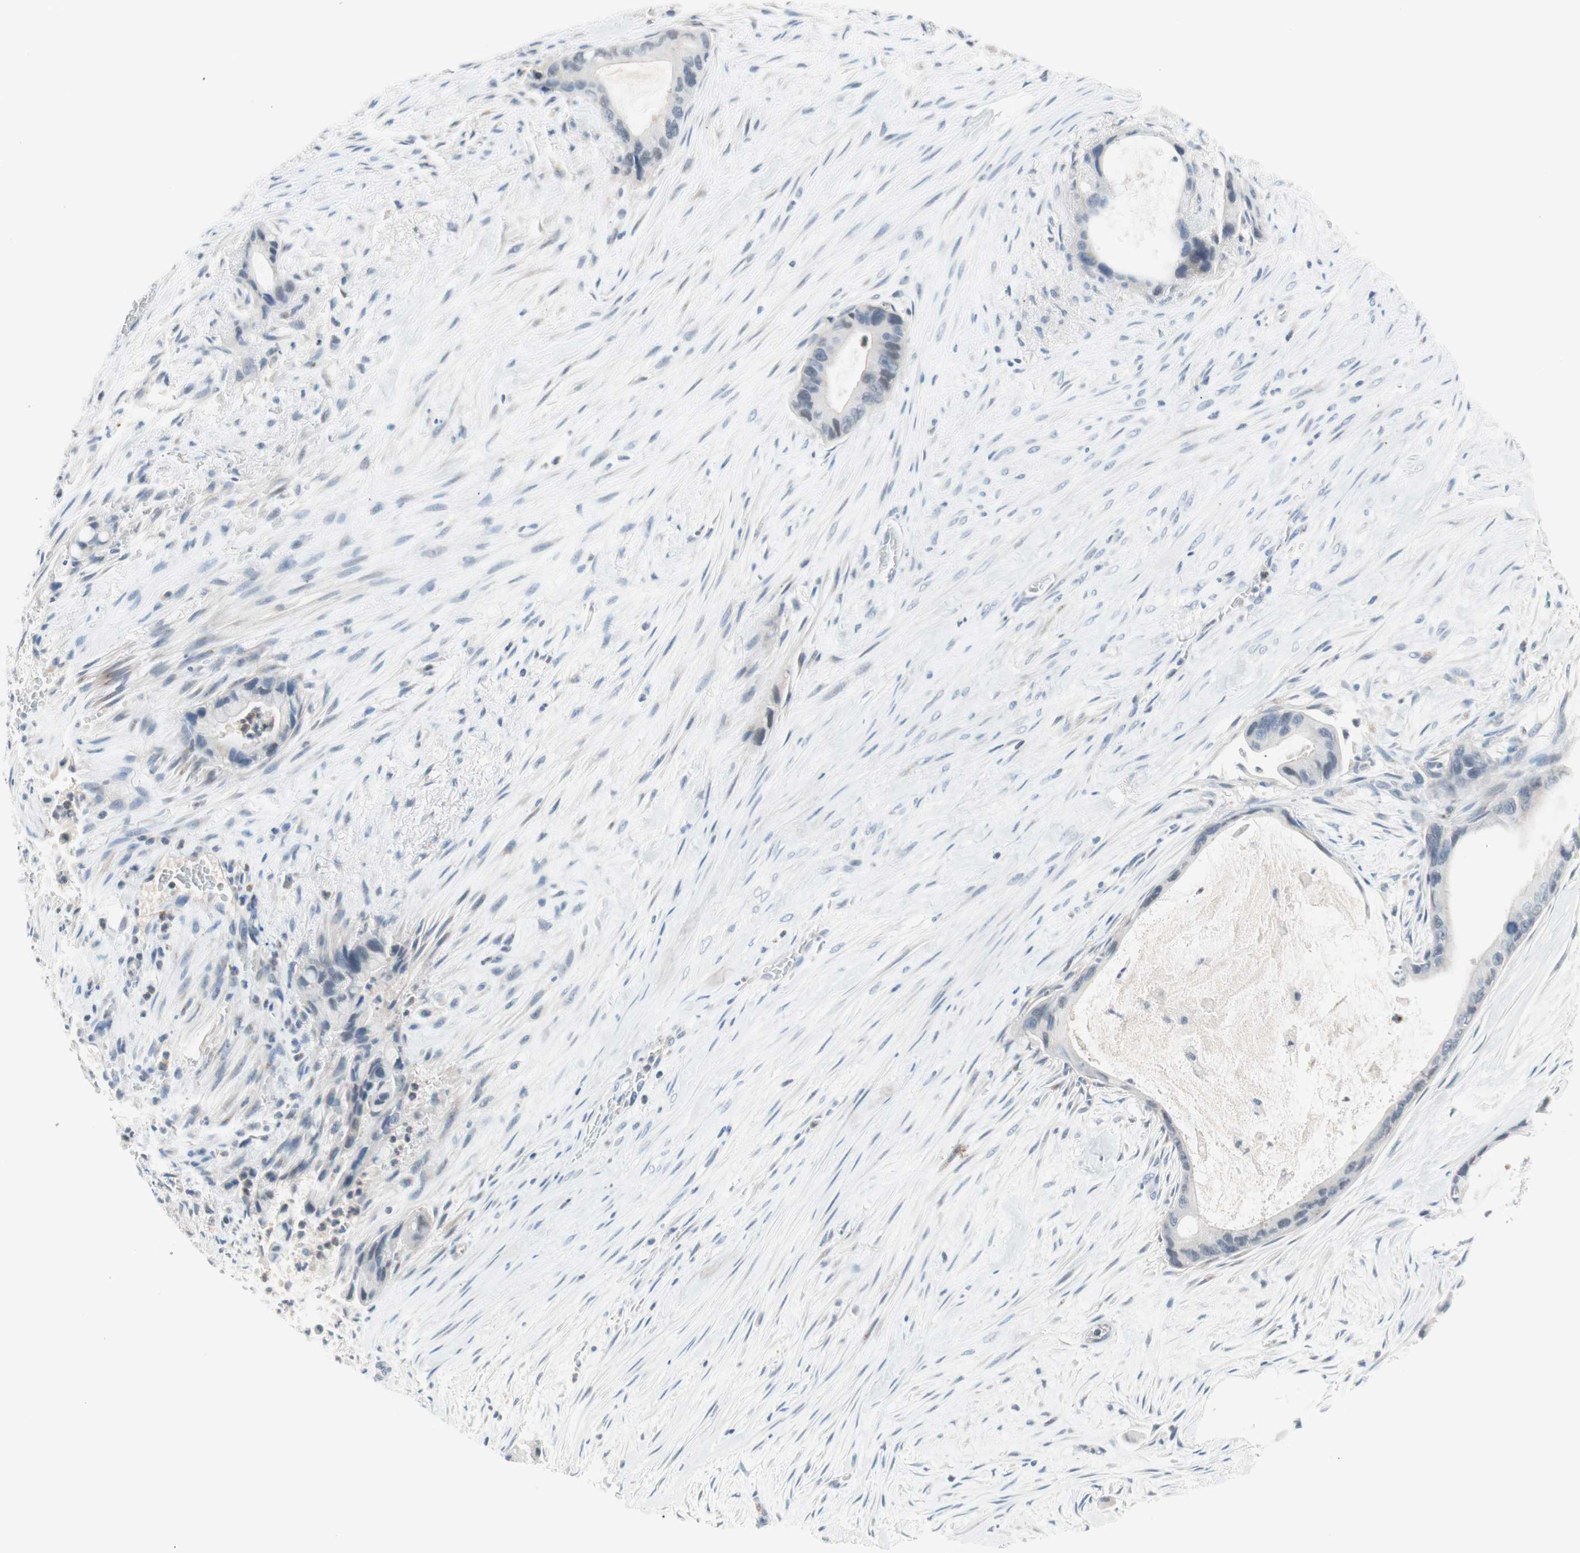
{"staining": {"intensity": "negative", "quantity": "none", "location": "none"}, "tissue": "liver cancer", "cell_type": "Tumor cells", "image_type": "cancer", "snomed": [{"axis": "morphology", "description": "Cholangiocarcinoma"}, {"axis": "topography", "description": "Liver"}], "caption": "Immunohistochemical staining of human liver cholangiocarcinoma displays no significant expression in tumor cells.", "gene": "PDZK1", "patient": {"sex": "female", "age": 55}}